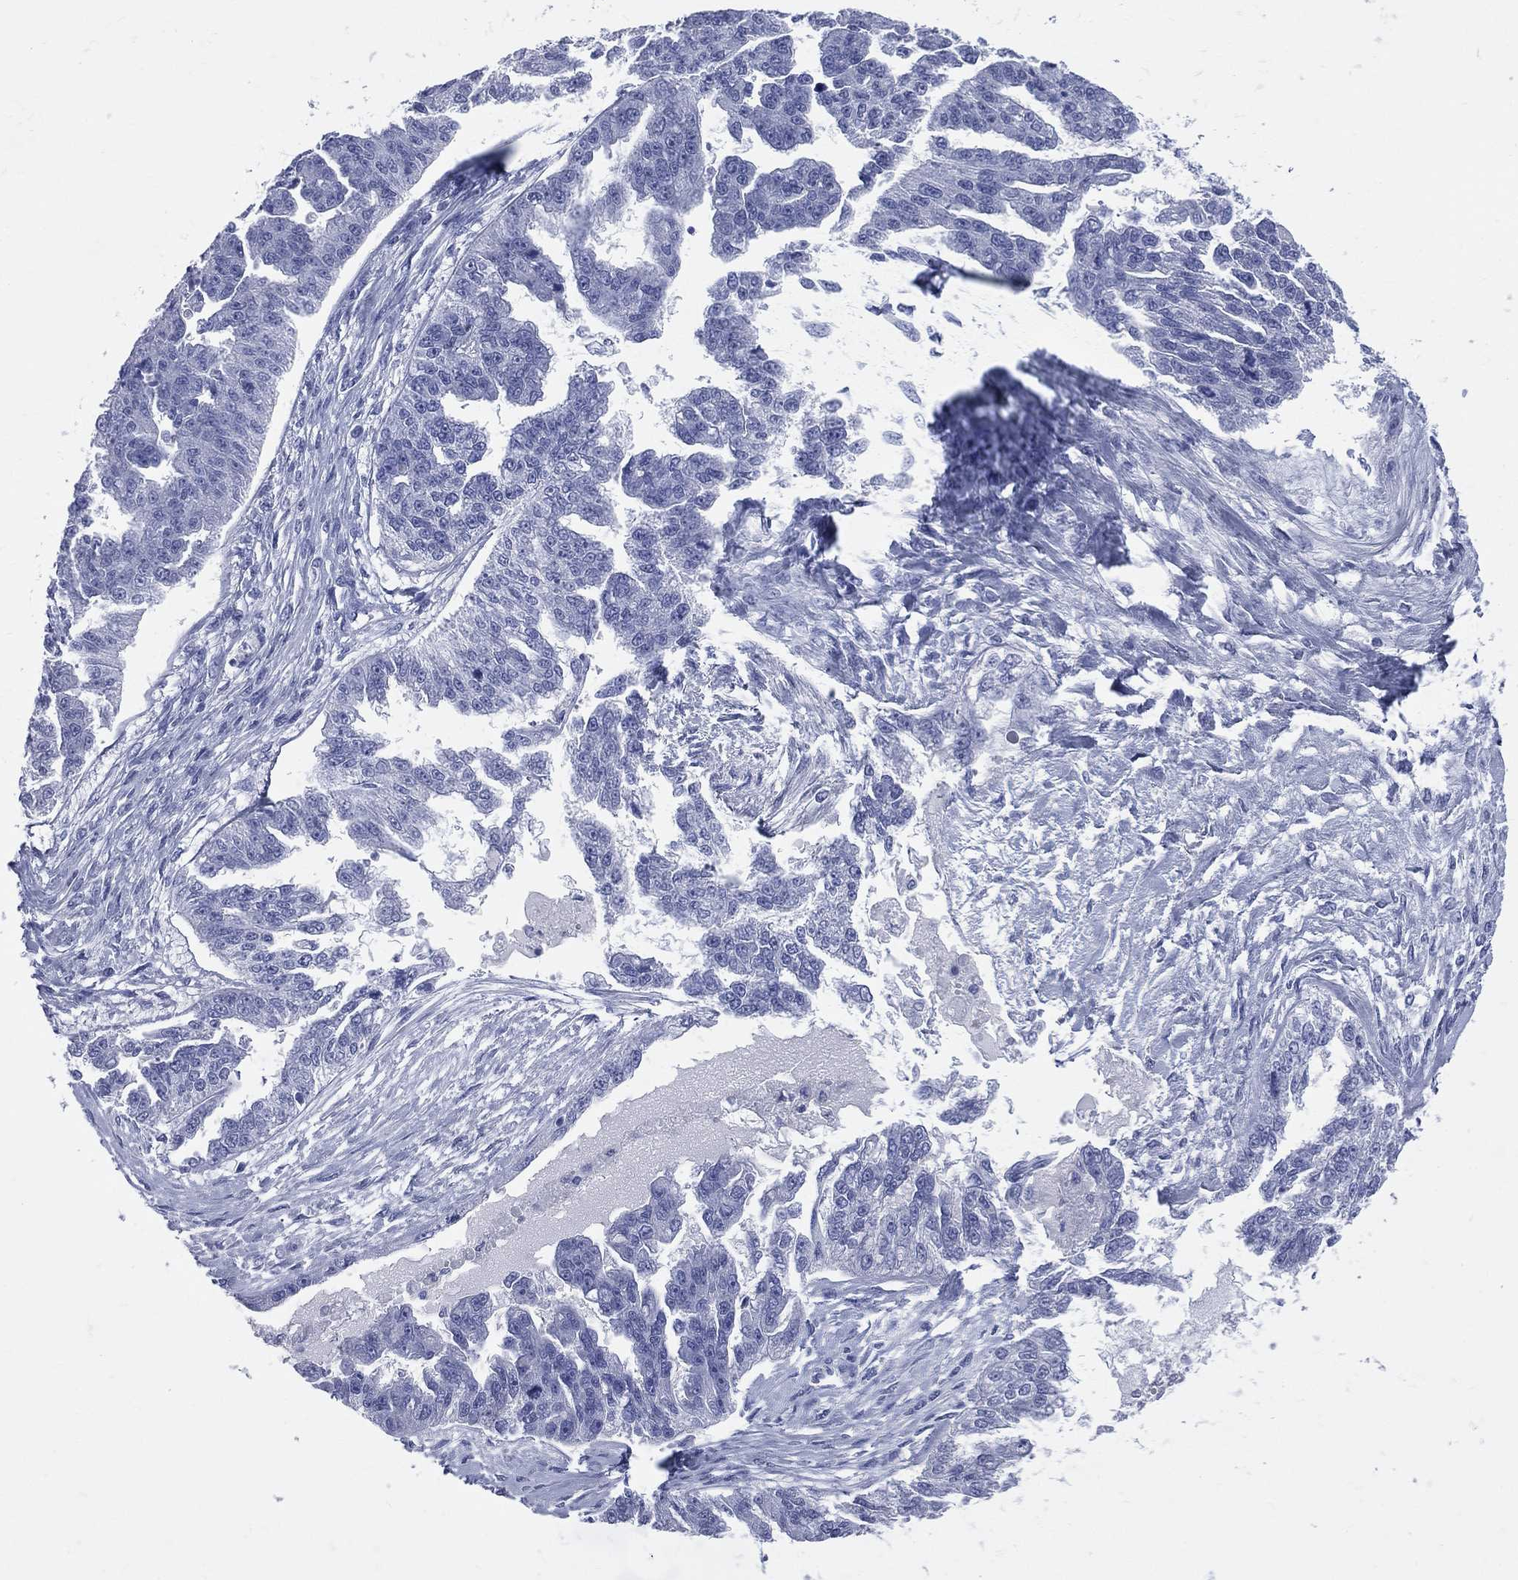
{"staining": {"intensity": "negative", "quantity": "none", "location": "none"}, "tissue": "ovarian cancer", "cell_type": "Tumor cells", "image_type": "cancer", "snomed": [{"axis": "morphology", "description": "Cystadenocarcinoma, serous, NOS"}, {"axis": "topography", "description": "Ovary"}], "caption": "The micrograph demonstrates no staining of tumor cells in ovarian cancer. (Stains: DAB IHC with hematoxylin counter stain, Microscopy: brightfield microscopy at high magnification).", "gene": "CYLC1", "patient": {"sex": "female", "age": 58}}